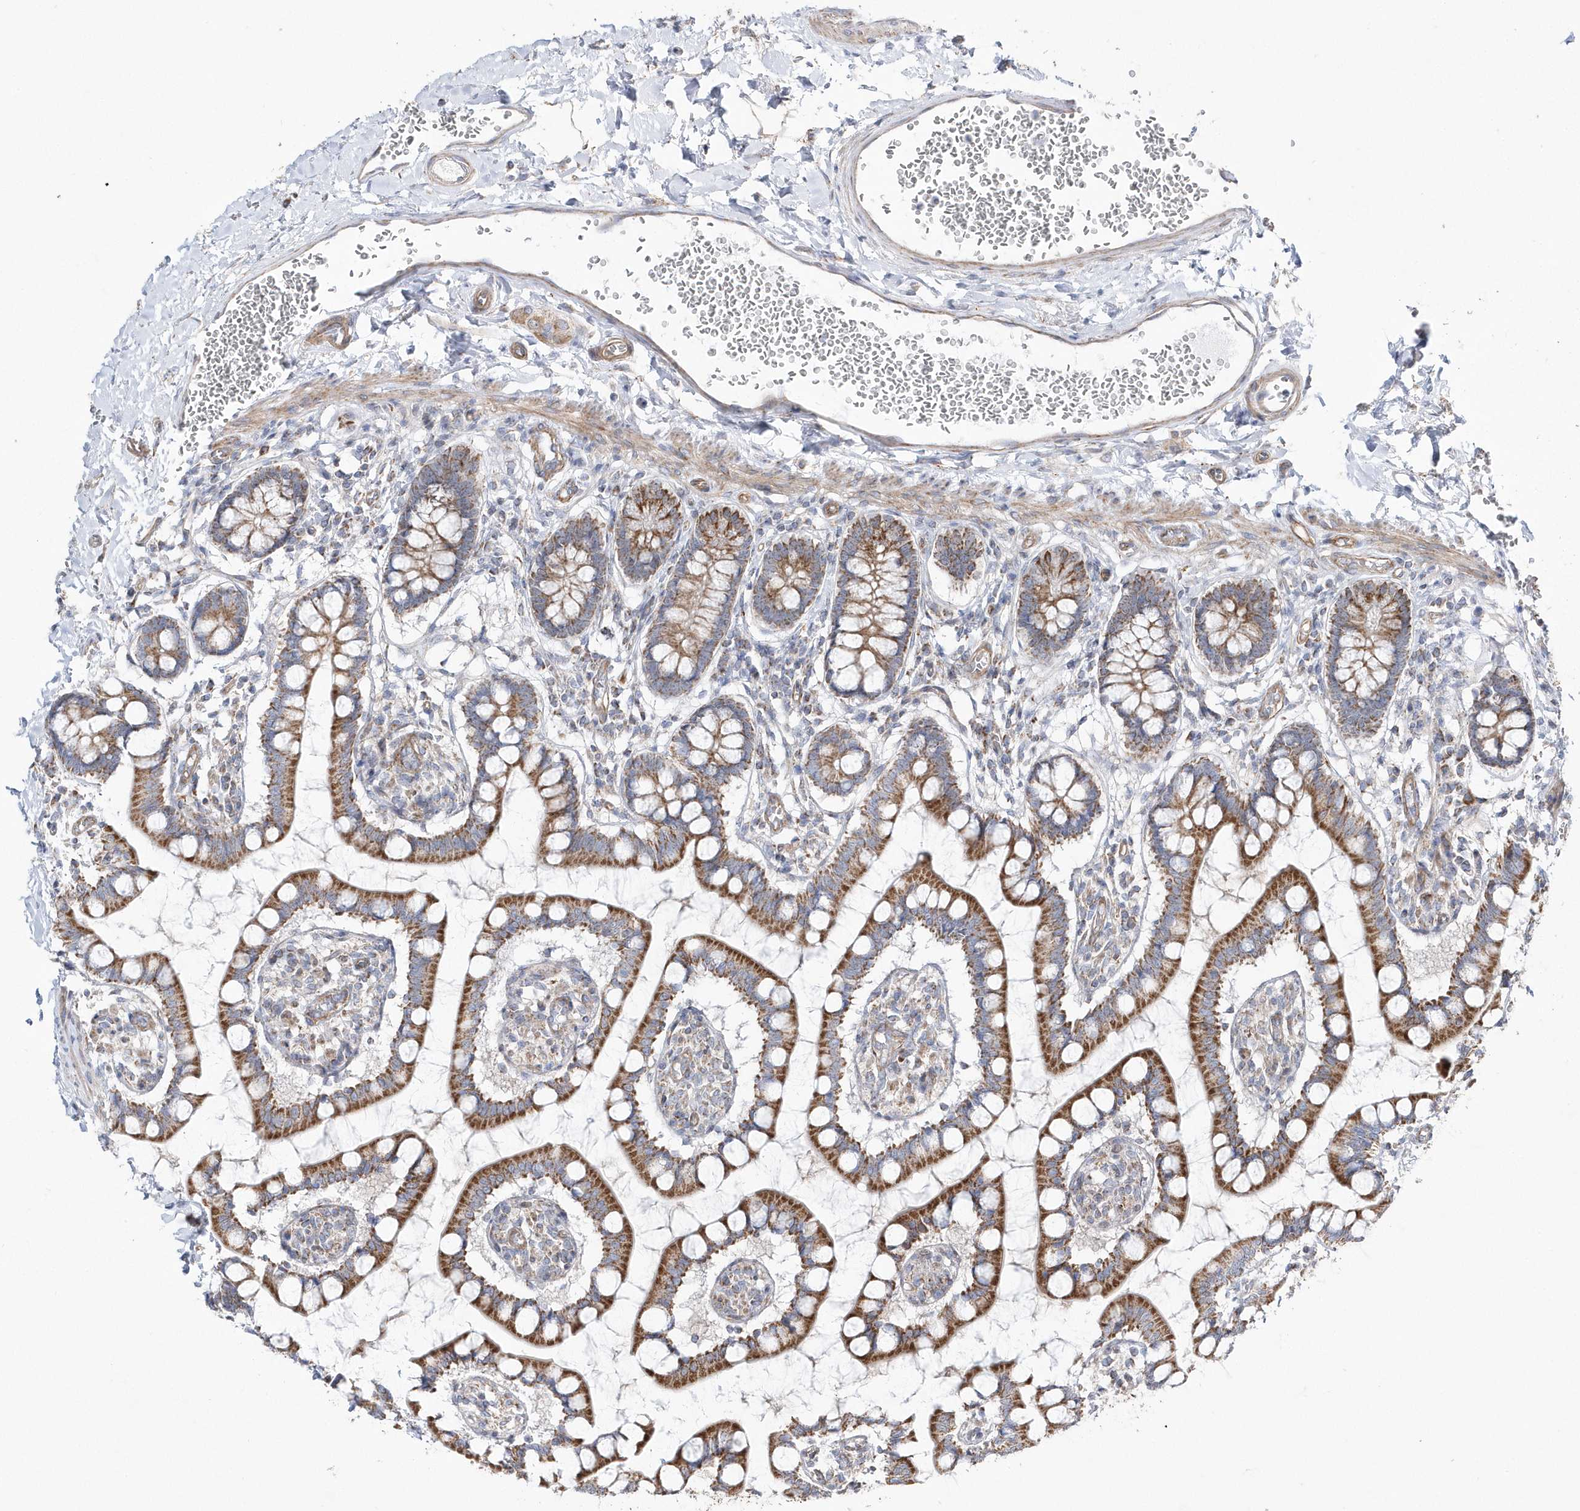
{"staining": {"intensity": "strong", "quantity": ">75%", "location": "cytoplasmic/membranous"}, "tissue": "small intestine", "cell_type": "Glandular cells", "image_type": "normal", "snomed": [{"axis": "morphology", "description": "Normal tissue, NOS"}, {"axis": "topography", "description": "Small intestine"}], "caption": "The immunohistochemical stain labels strong cytoplasmic/membranous positivity in glandular cells of normal small intestine. The staining was performed using DAB, with brown indicating positive protein expression. Nuclei are stained blue with hematoxylin.", "gene": "OPA1", "patient": {"sex": "male", "age": 52}}